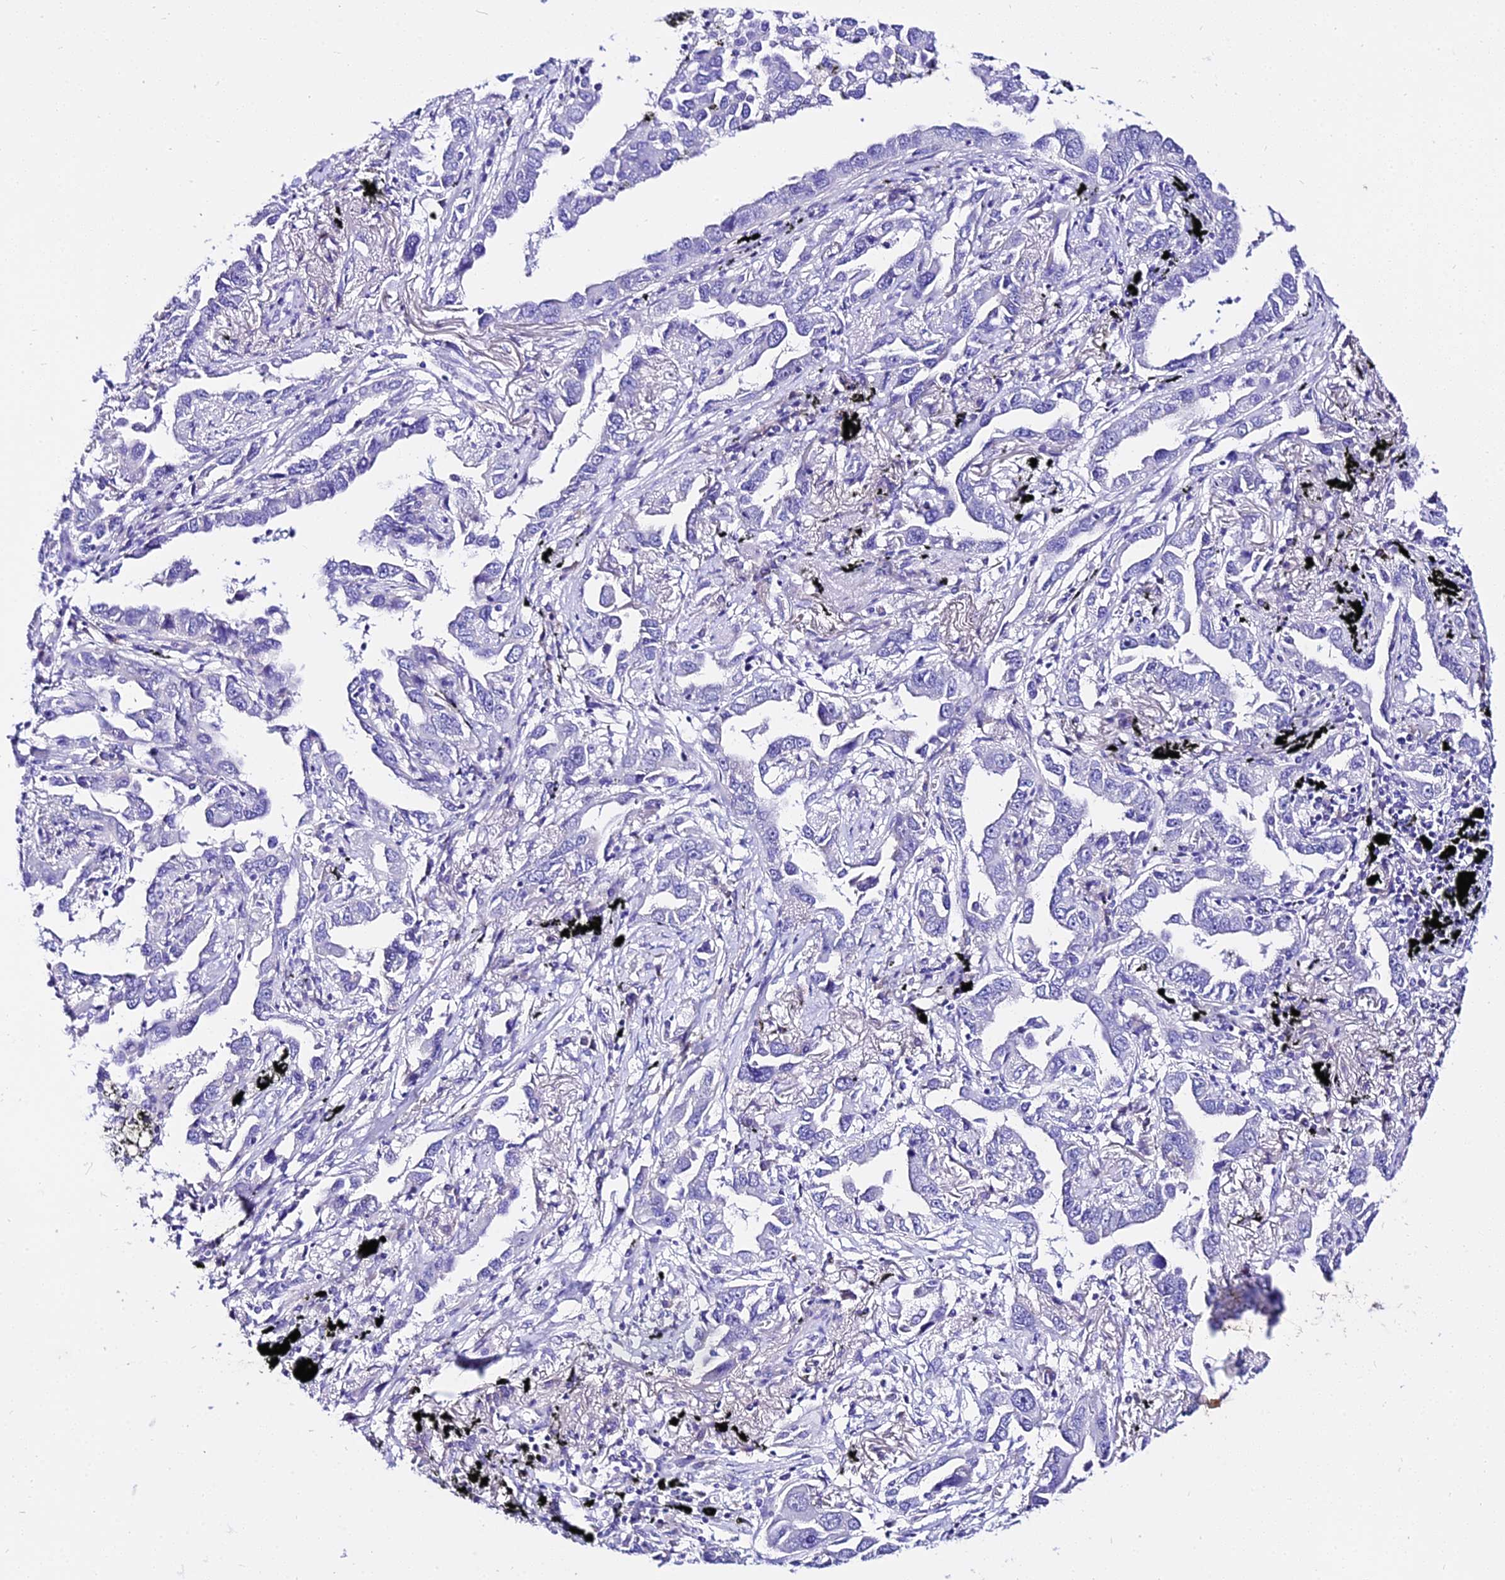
{"staining": {"intensity": "negative", "quantity": "none", "location": "none"}, "tissue": "lung cancer", "cell_type": "Tumor cells", "image_type": "cancer", "snomed": [{"axis": "morphology", "description": "Adenocarcinoma, NOS"}, {"axis": "topography", "description": "Lung"}], "caption": "The micrograph demonstrates no significant expression in tumor cells of adenocarcinoma (lung). (DAB (3,3'-diaminobenzidine) immunohistochemistry (IHC) with hematoxylin counter stain).", "gene": "DEFB106A", "patient": {"sex": "male", "age": 67}}